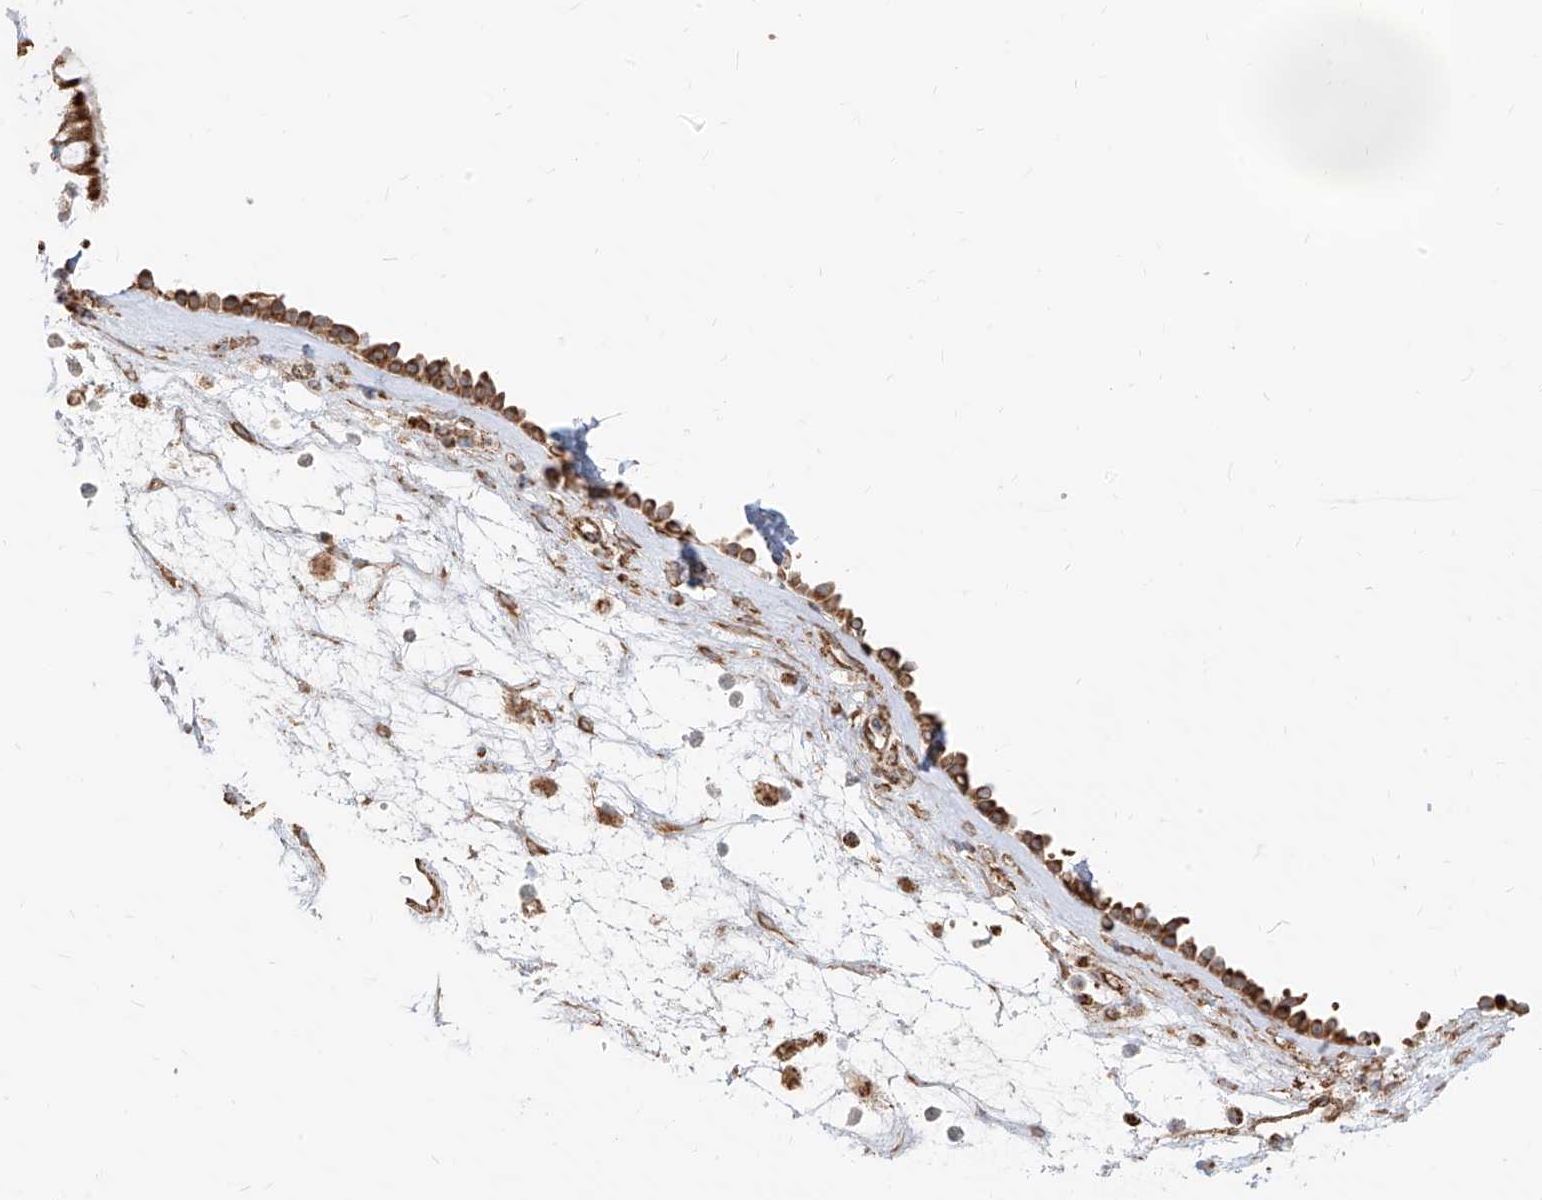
{"staining": {"intensity": "moderate", "quantity": ">75%", "location": "cytoplasmic/membranous"}, "tissue": "nasopharynx", "cell_type": "Respiratory epithelial cells", "image_type": "normal", "snomed": [{"axis": "morphology", "description": "Normal tissue, NOS"}, {"axis": "morphology", "description": "Inflammation, NOS"}, {"axis": "morphology", "description": "Malignant melanoma, Metastatic site"}, {"axis": "topography", "description": "Nasopharynx"}], "caption": "Protein expression analysis of benign human nasopharynx reveals moderate cytoplasmic/membranous staining in approximately >75% of respiratory epithelial cells. Nuclei are stained in blue.", "gene": "PLCL1", "patient": {"sex": "male", "age": 70}}